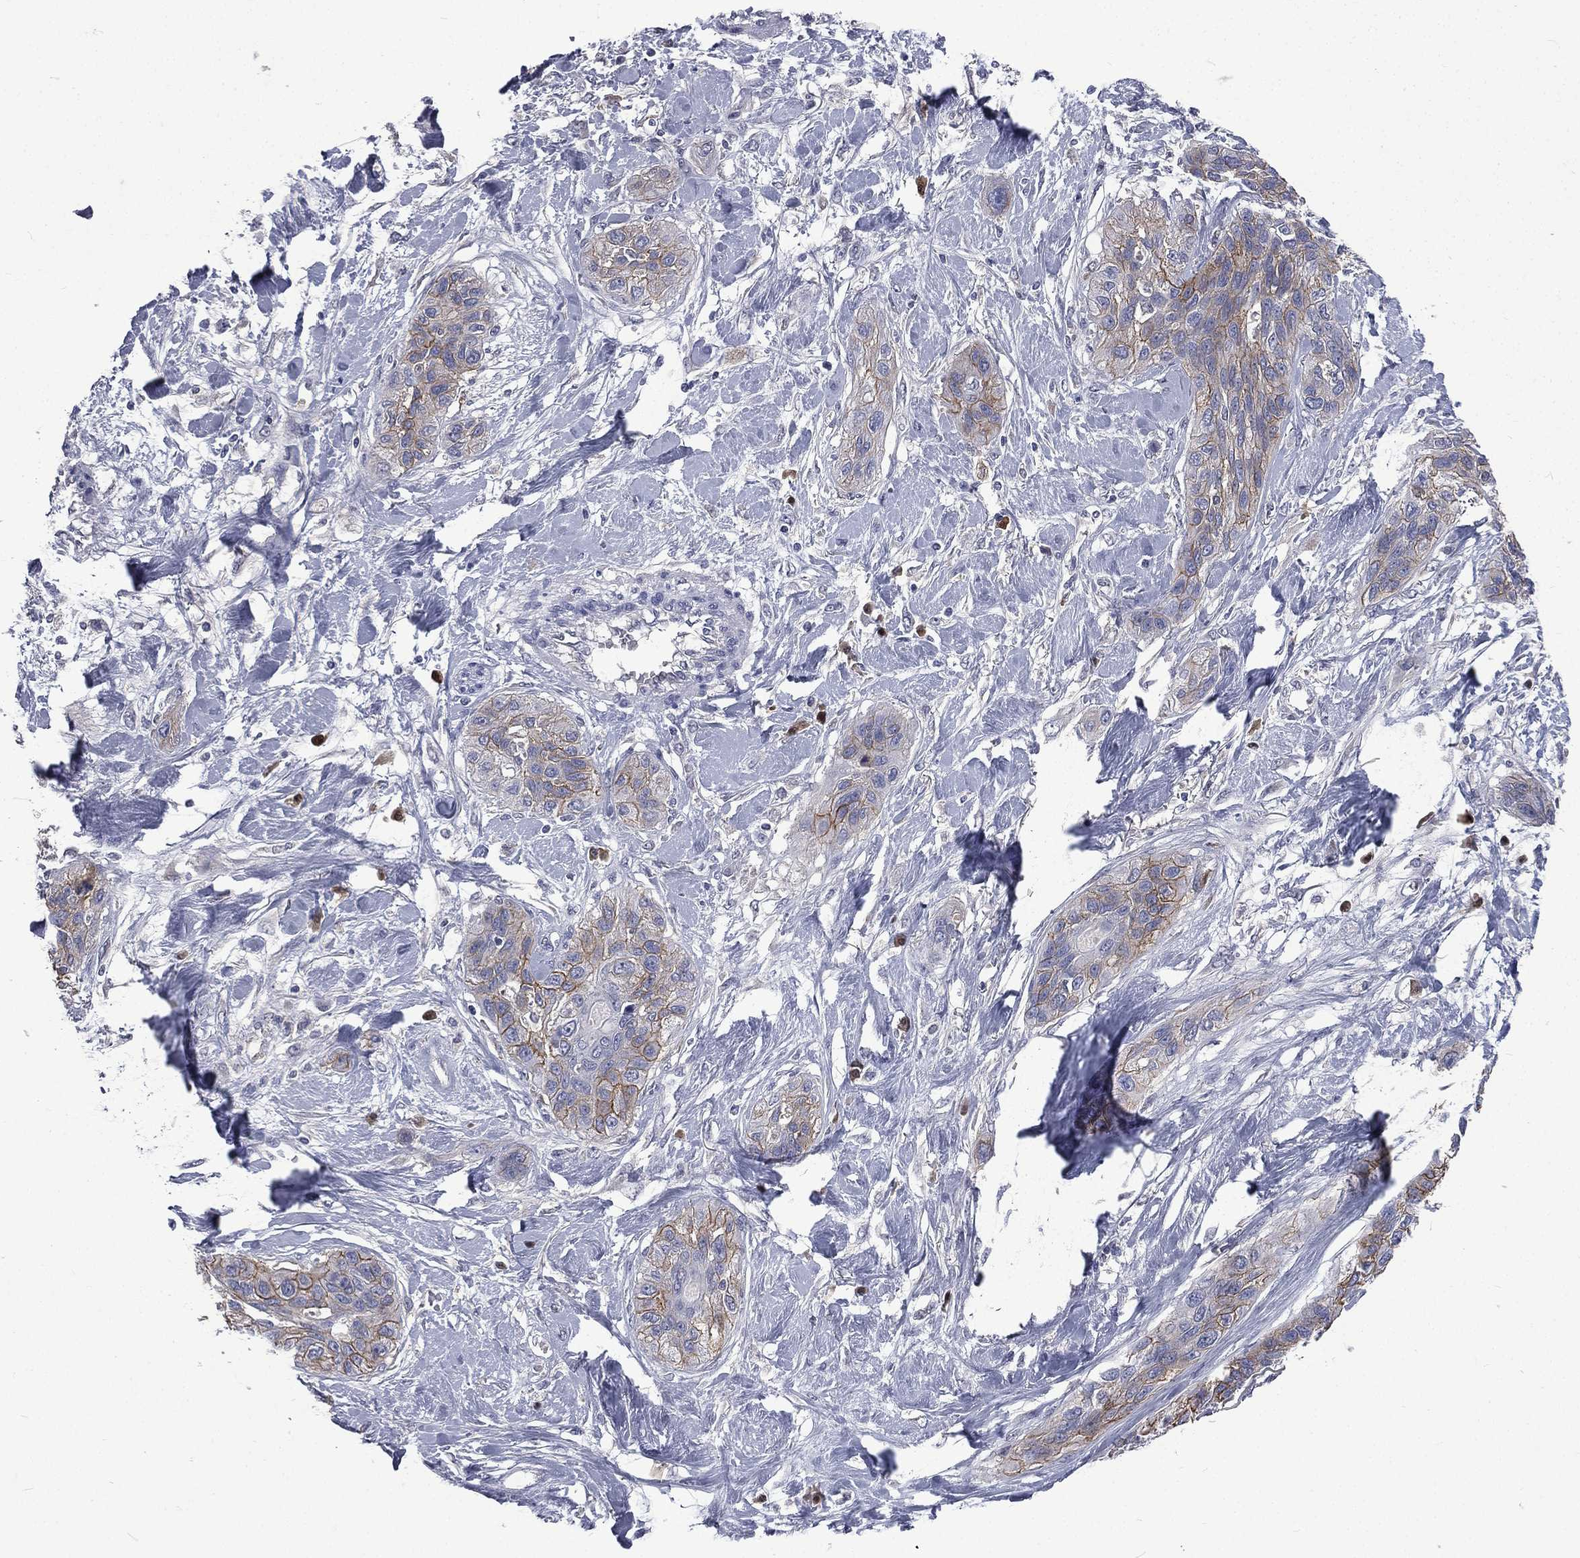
{"staining": {"intensity": "moderate", "quantity": "<25%", "location": "cytoplasmic/membranous"}, "tissue": "lung cancer", "cell_type": "Tumor cells", "image_type": "cancer", "snomed": [{"axis": "morphology", "description": "Squamous cell carcinoma, NOS"}, {"axis": "topography", "description": "Lung"}], "caption": "Immunohistochemical staining of human lung cancer shows moderate cytoplasmic/membranous protein positivity in approximately <25% of tumor cells.", "gene": "CA12", "patient": {"sex": "female", "age": 70}}